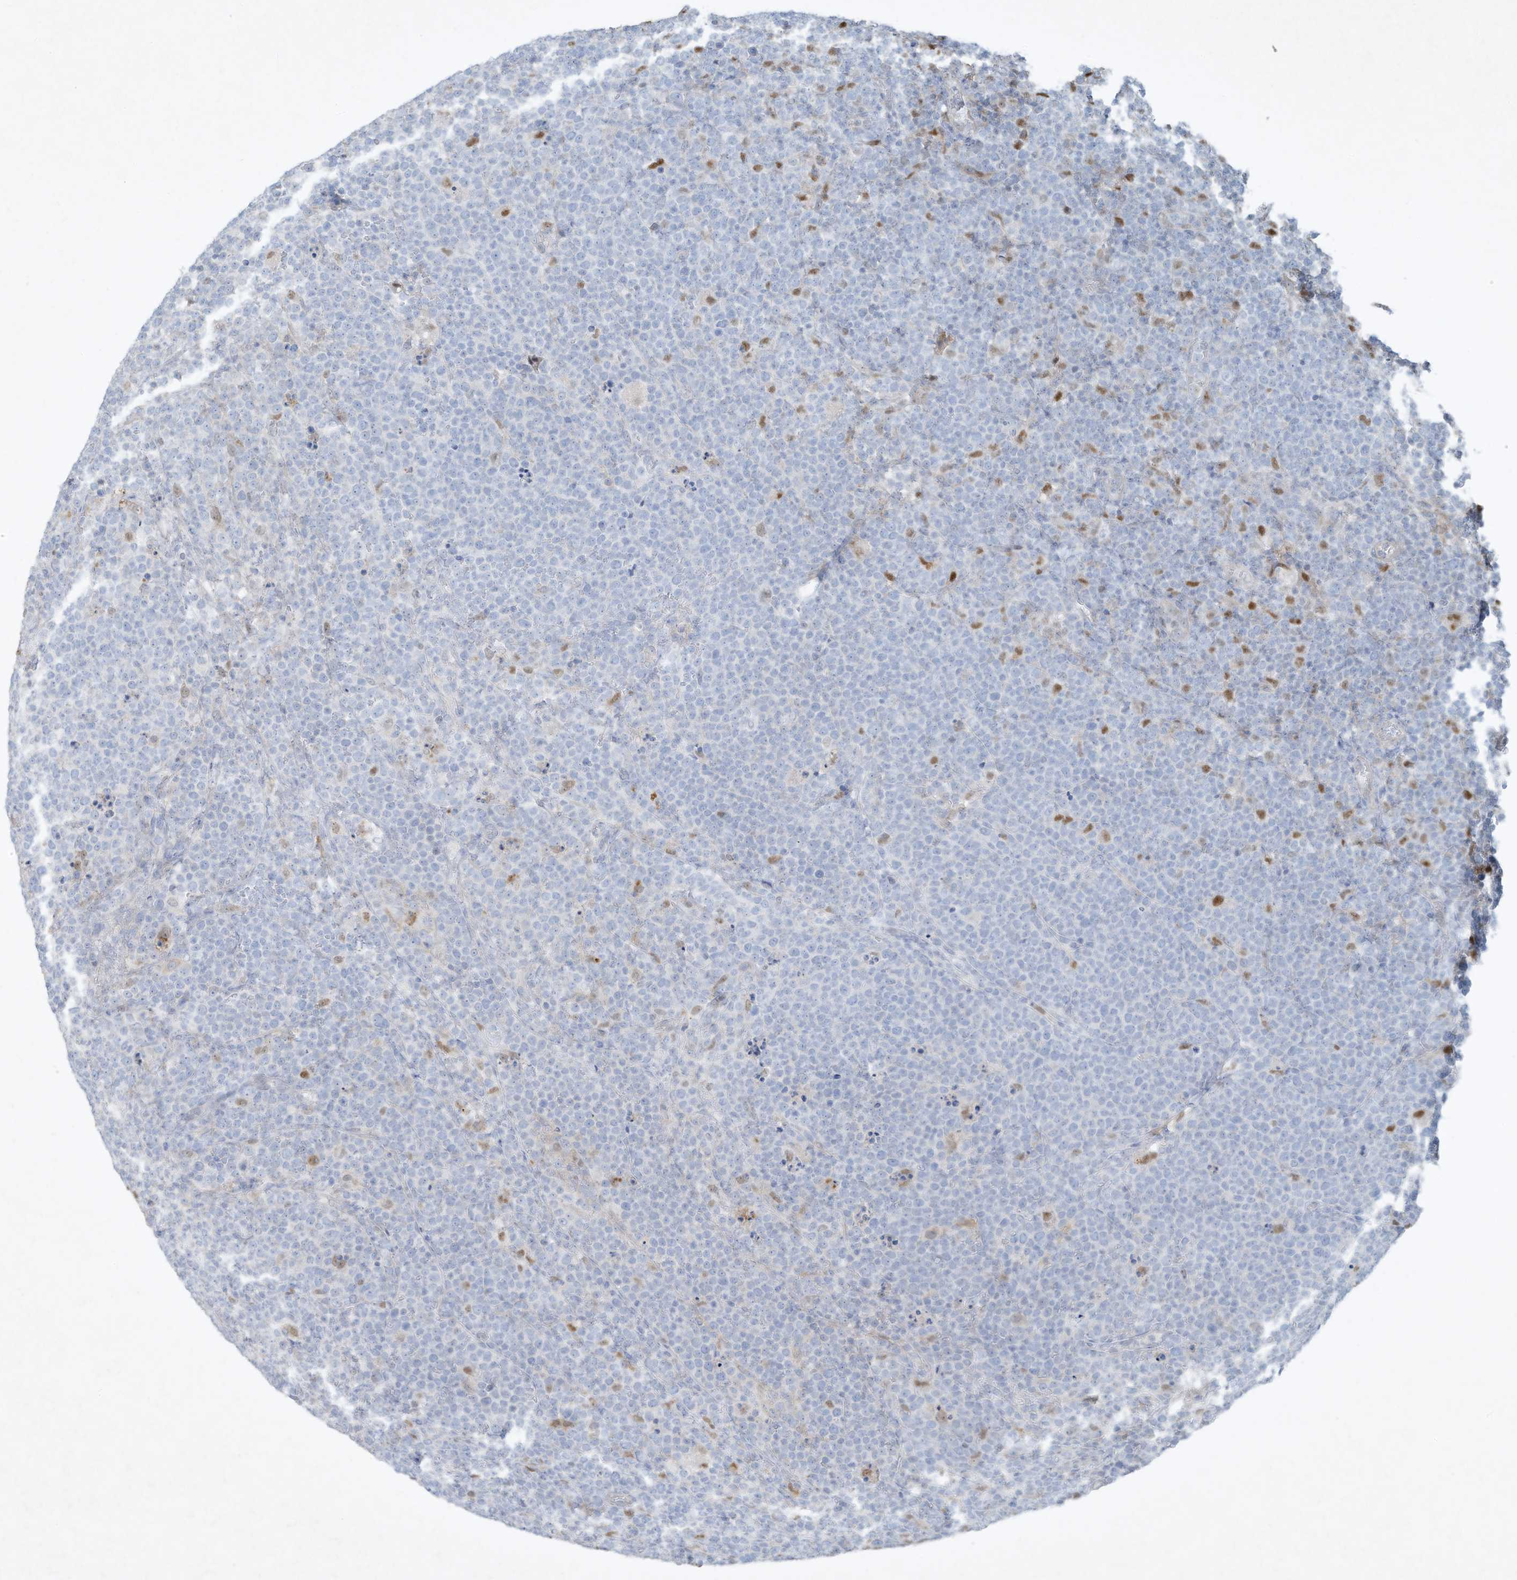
{"staining": {"intensity": "negative", "quantity": "none", "location": "none"}, "tissue": "lymphoma", "cell_type": "Tumor cells", "image_type": "cancer", "snomed": [{"axis": "morphology", "description": "Malignant lymphoma, non-Hodgkin's type, High grade"}, {"axis": "topography", "description": "Lymph node"}], "caption": "Lymphoma stained for a protein using immunohistochemistry reveals no staining tumor cells.", "gene": "TUBE1", "patient": {"sex": "male", "age": 61}}